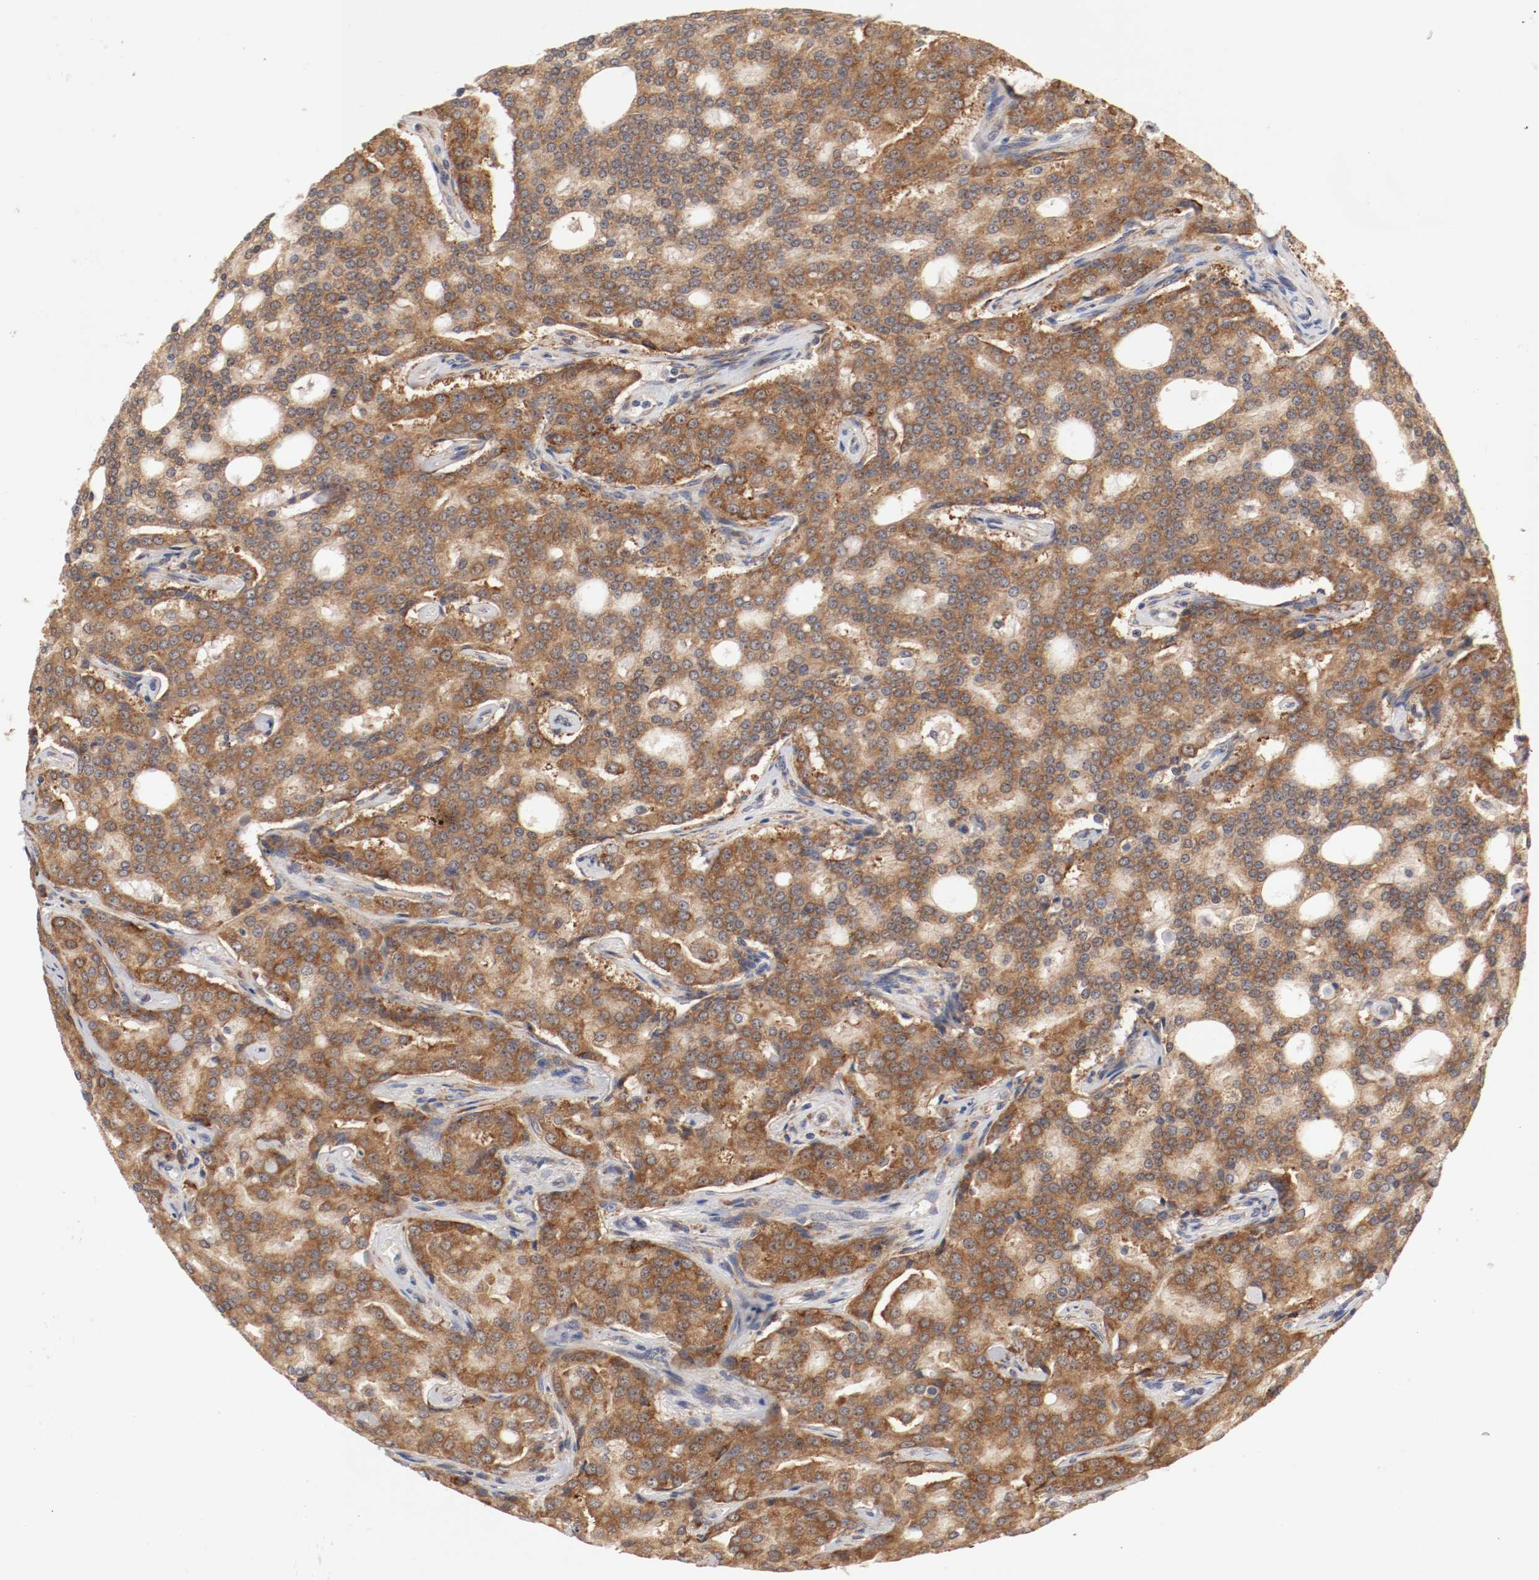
{"staining": {"intensity": "moderate", "quantity": ">75%", "location": "cytoplasmic/membranous"}, "tissue": "prostate cancer", "cell_type": "Tumor cells", "image_type": "cancer", "snomed": [{"axis": "morphology", "description": "Adenocarcinoma, High grade"}, {"axis": "topography", "description": "Prostate"}], "caption": "Prostate cancer (adenocarcinoma (high-grade)) was stained to show a protein in brown. There is medium levels of moderate cytoplasmic/membranous staining in about >75% of tumor cells.", "gene": "FKBP3", "patient": {"sex": "male", "age": 72}}